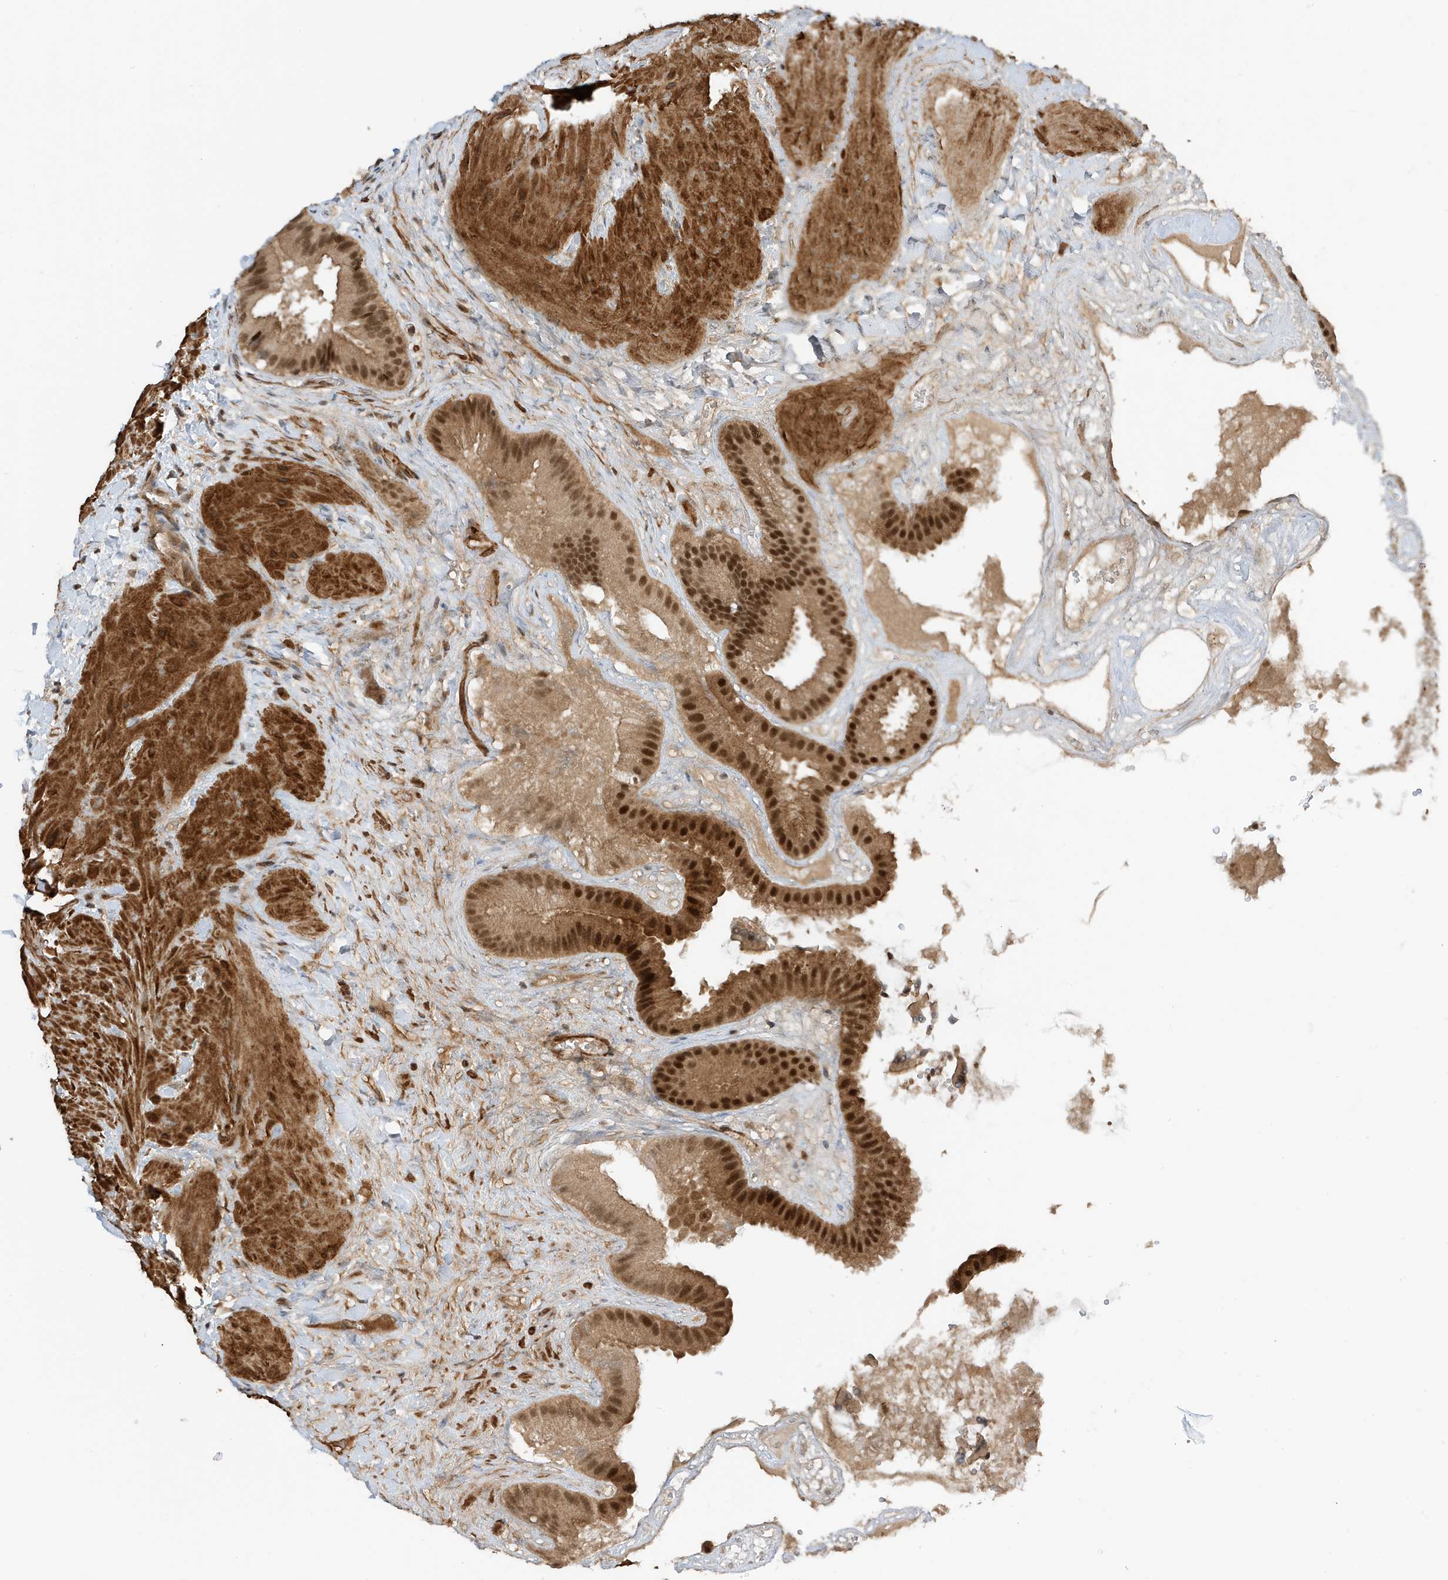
{"staining": {"intensity": "strong", "quantity": "25%-75%", "location": "cytoplasmic/membranous,nuclear"}, "tissue": "gallbladder", "cell_type": "Glandular cells", "image_type": "normal", "snomed": [{"axis": "morphology", "description": "Normal tissue, NOS"}, {"axis": "topography", "description": "Gallbladder"}], "caption": "High-power microscopy captured an immunohistochemistry image of normal gallbladder, revealing strong cytoplasmic/membranous,nuclear expression in about 25%-75% of glandular cells. (DAB (3,3'-diaminobenzidine) = brown stain, brightfield microscopy at high magnification).", "gene": "MAST3", "patient": {"sex": "male", "age": 55}}